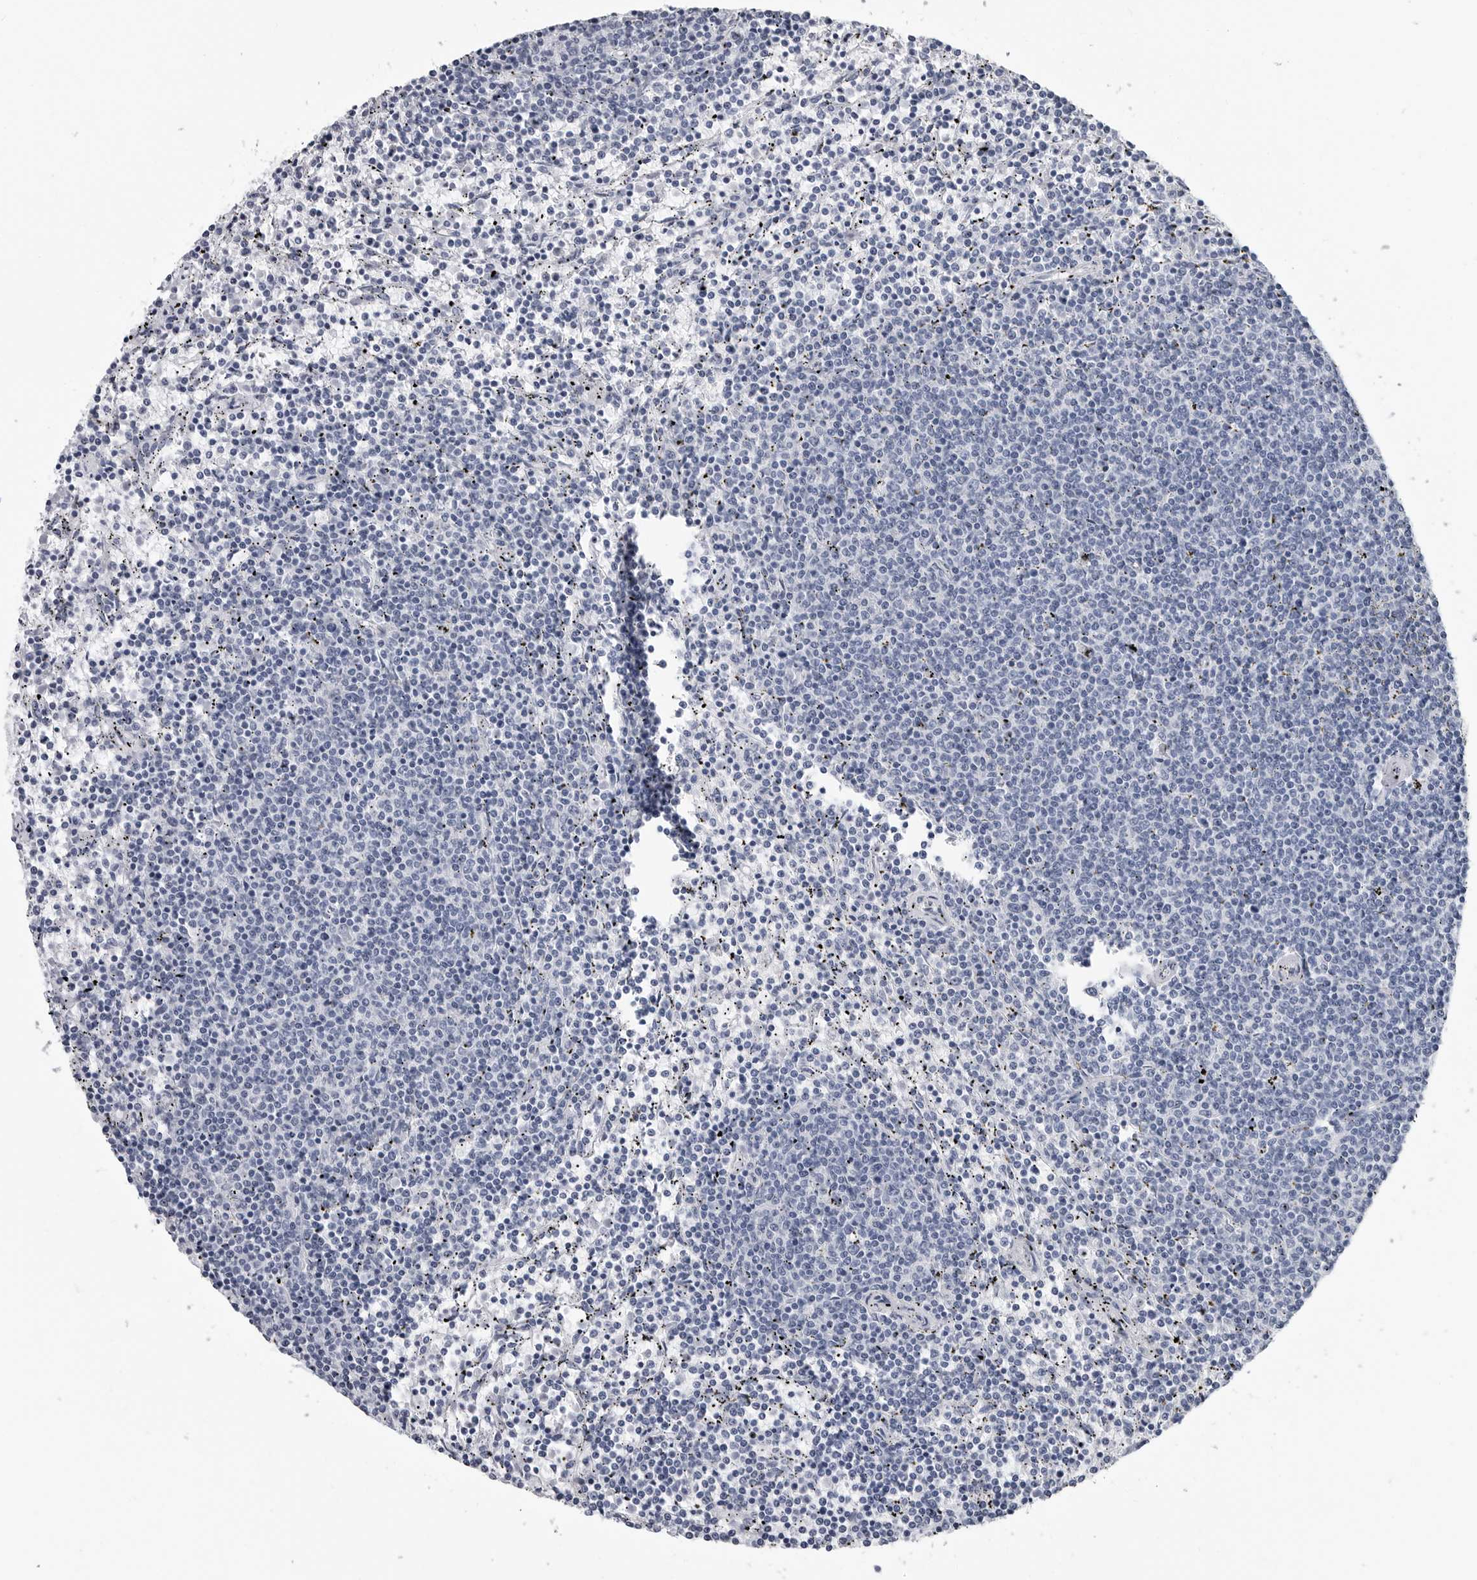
{"staining": {"intensity": "negative", "quantity": "none", "location": "none"}, "tissue": "lymphoma", "cell_type": "Tumor cells", "image_type": "cancer", "snomed": [{"axis": "morphology", "description": "Malignant lymphoma, non-Hodgkin's type, Low grade"}, {"axis": "topography", "description": "Spleen"}], "caption": "Tumor cells show no significant protein staining in lymphoma.", "gene": "AMPD1", "patient": {"sex": "female", "age": 50}}